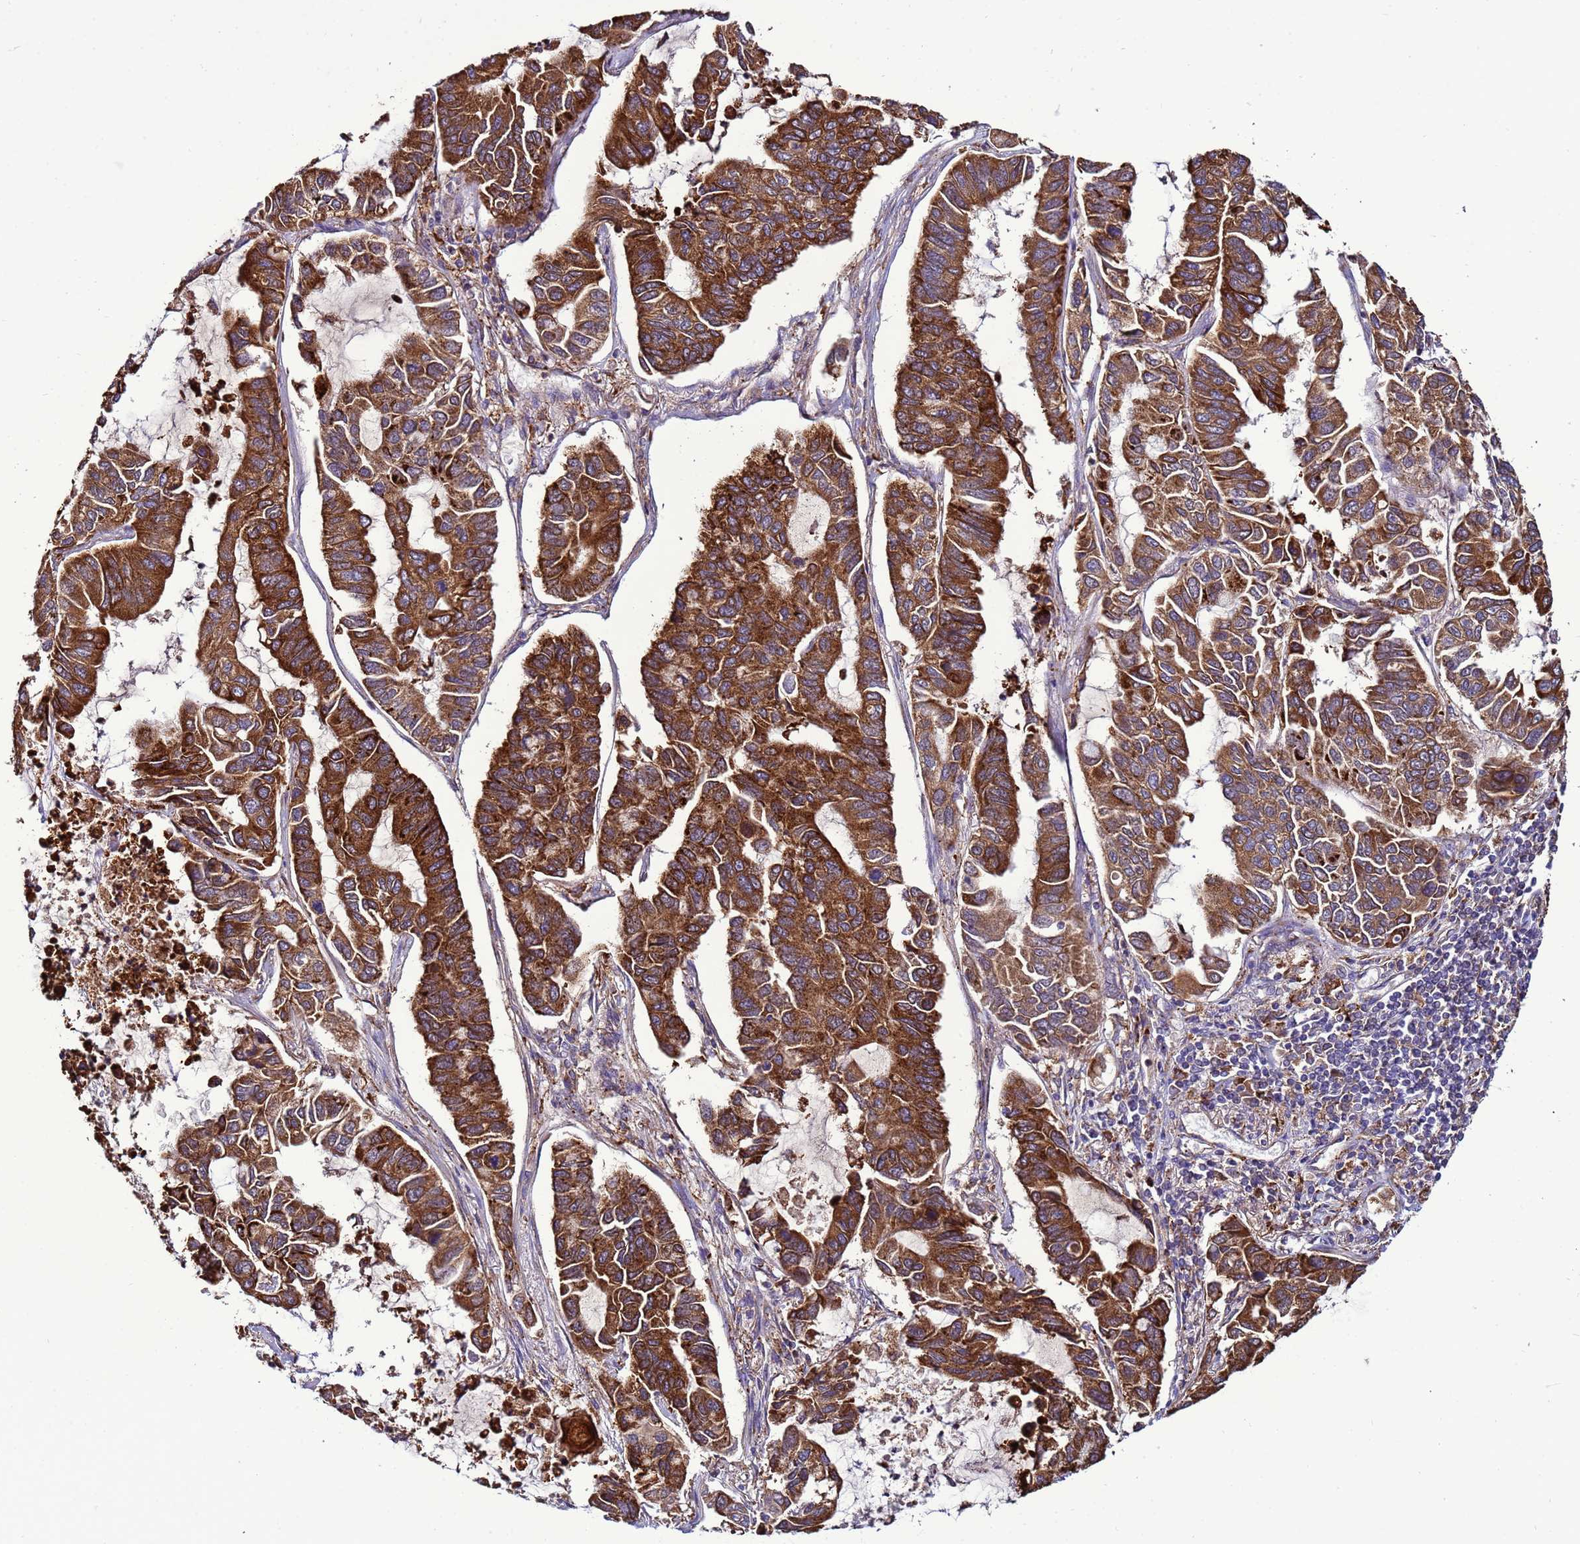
{"staining": {"intensity": "strong", "quantity": ">75%", "location": "cytoplasmic/membranous"}, "tissue": "lung cancer", "cell_type": "Tumor cells", "image_type": "cancer", "snomed": [{"axis": "morphology", "description": "Adenocarcinoma, NOS"}, {"axis": "topography", "description": "Lung"}], "caption": "Protein expression analysis of human lung cancer reveals strong cytoplasmic/membranous staining in about >75% of tumor cells.", "gene": "ANTKMT", "patient": {"sex": "male", "age": 64}}